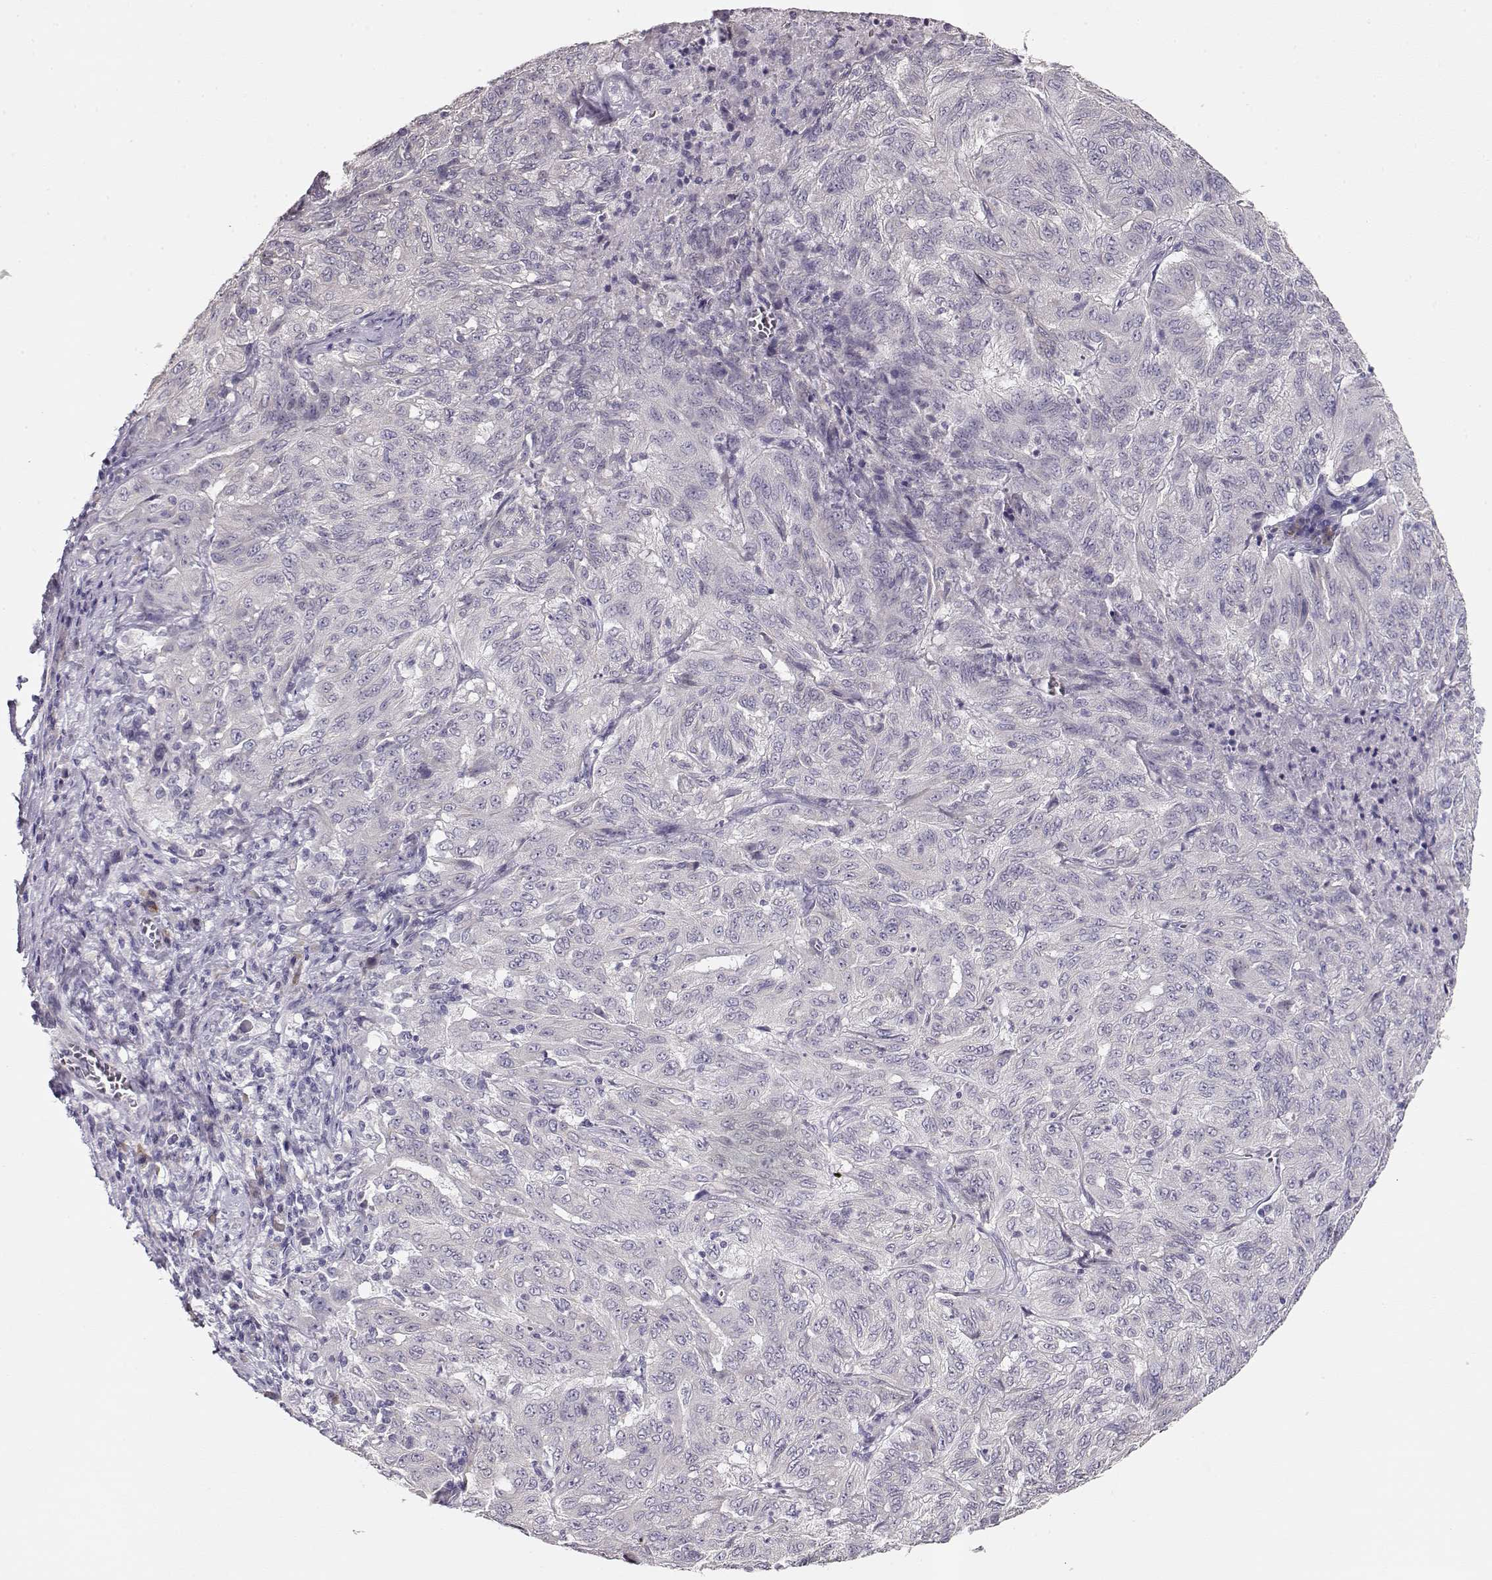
{"staining": {"intensity": "negative", "quantity": "none", "location": "none"}, "tissue": "pancreatic cancer", "cell_type": "Tumor cells", "image_type": "cancer", "snomed": [{"axis": "morphology", "description": "Adenocarcinoma, NOS"}, {"axis": "topography", "description": "Pancreas"}], "caption": "High power microscopy histopathology image of an immunohistochemistry image of adenocarcinoma (pancreatic), revealing no significant positivity in tumor cells.", "gene": "GLIPR1L2", "patient": {"sex": "male", "age": 63}}